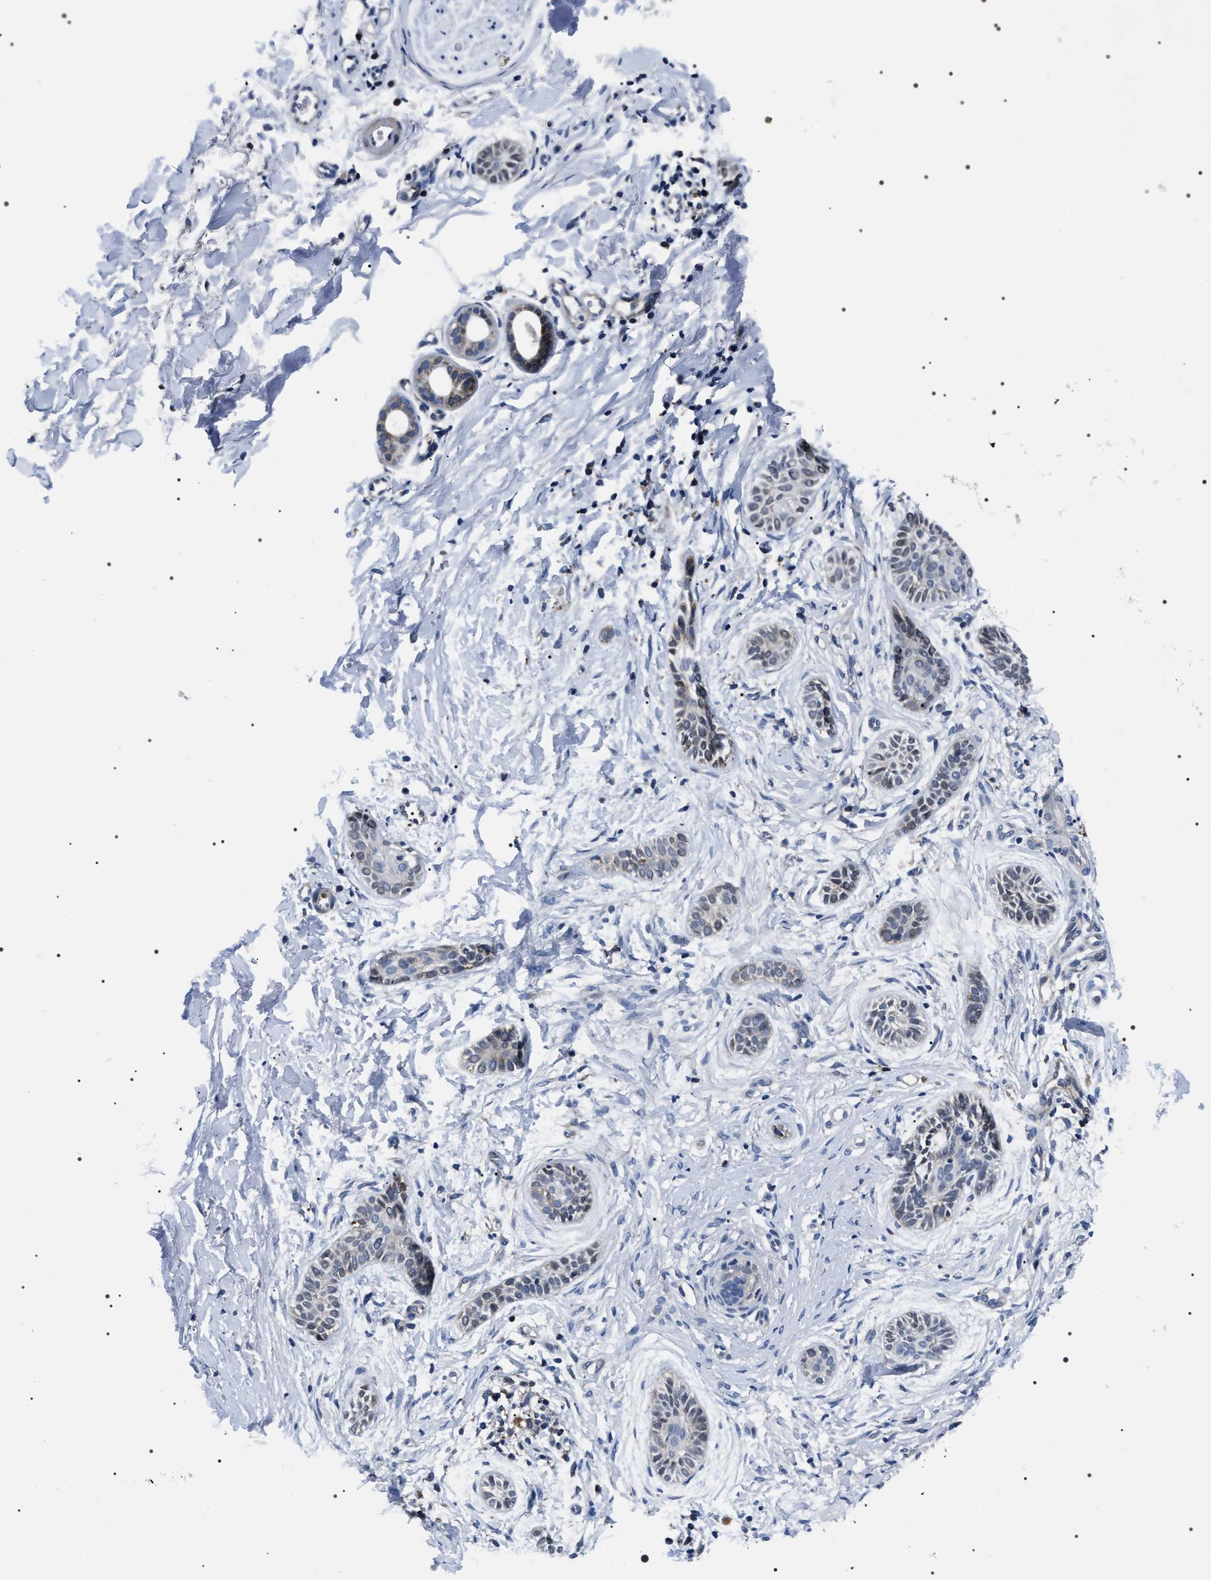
{"staining": {"intensity": "weak", "quantity": "25%-75%", "location": "cytoplasmic/membranous"}, "tissue": "skin cancer", "cell_type": "Tumor cells", "image_type": "cancer", "snomed": [{"axis": "morphology", "description": "Normal tissue, NOS"}, {"axis": "morphology", "description": "Basal cell carcinoma"}, {"axis": "topography", "description": "Skin"}], "caption": "Weak cytoplasmic/membranous protein staining is present in about 25%-75% of tumor cells in skin cancer.", "gene": "NTMT1", "patient": {"sex": "male", "age": 63}}